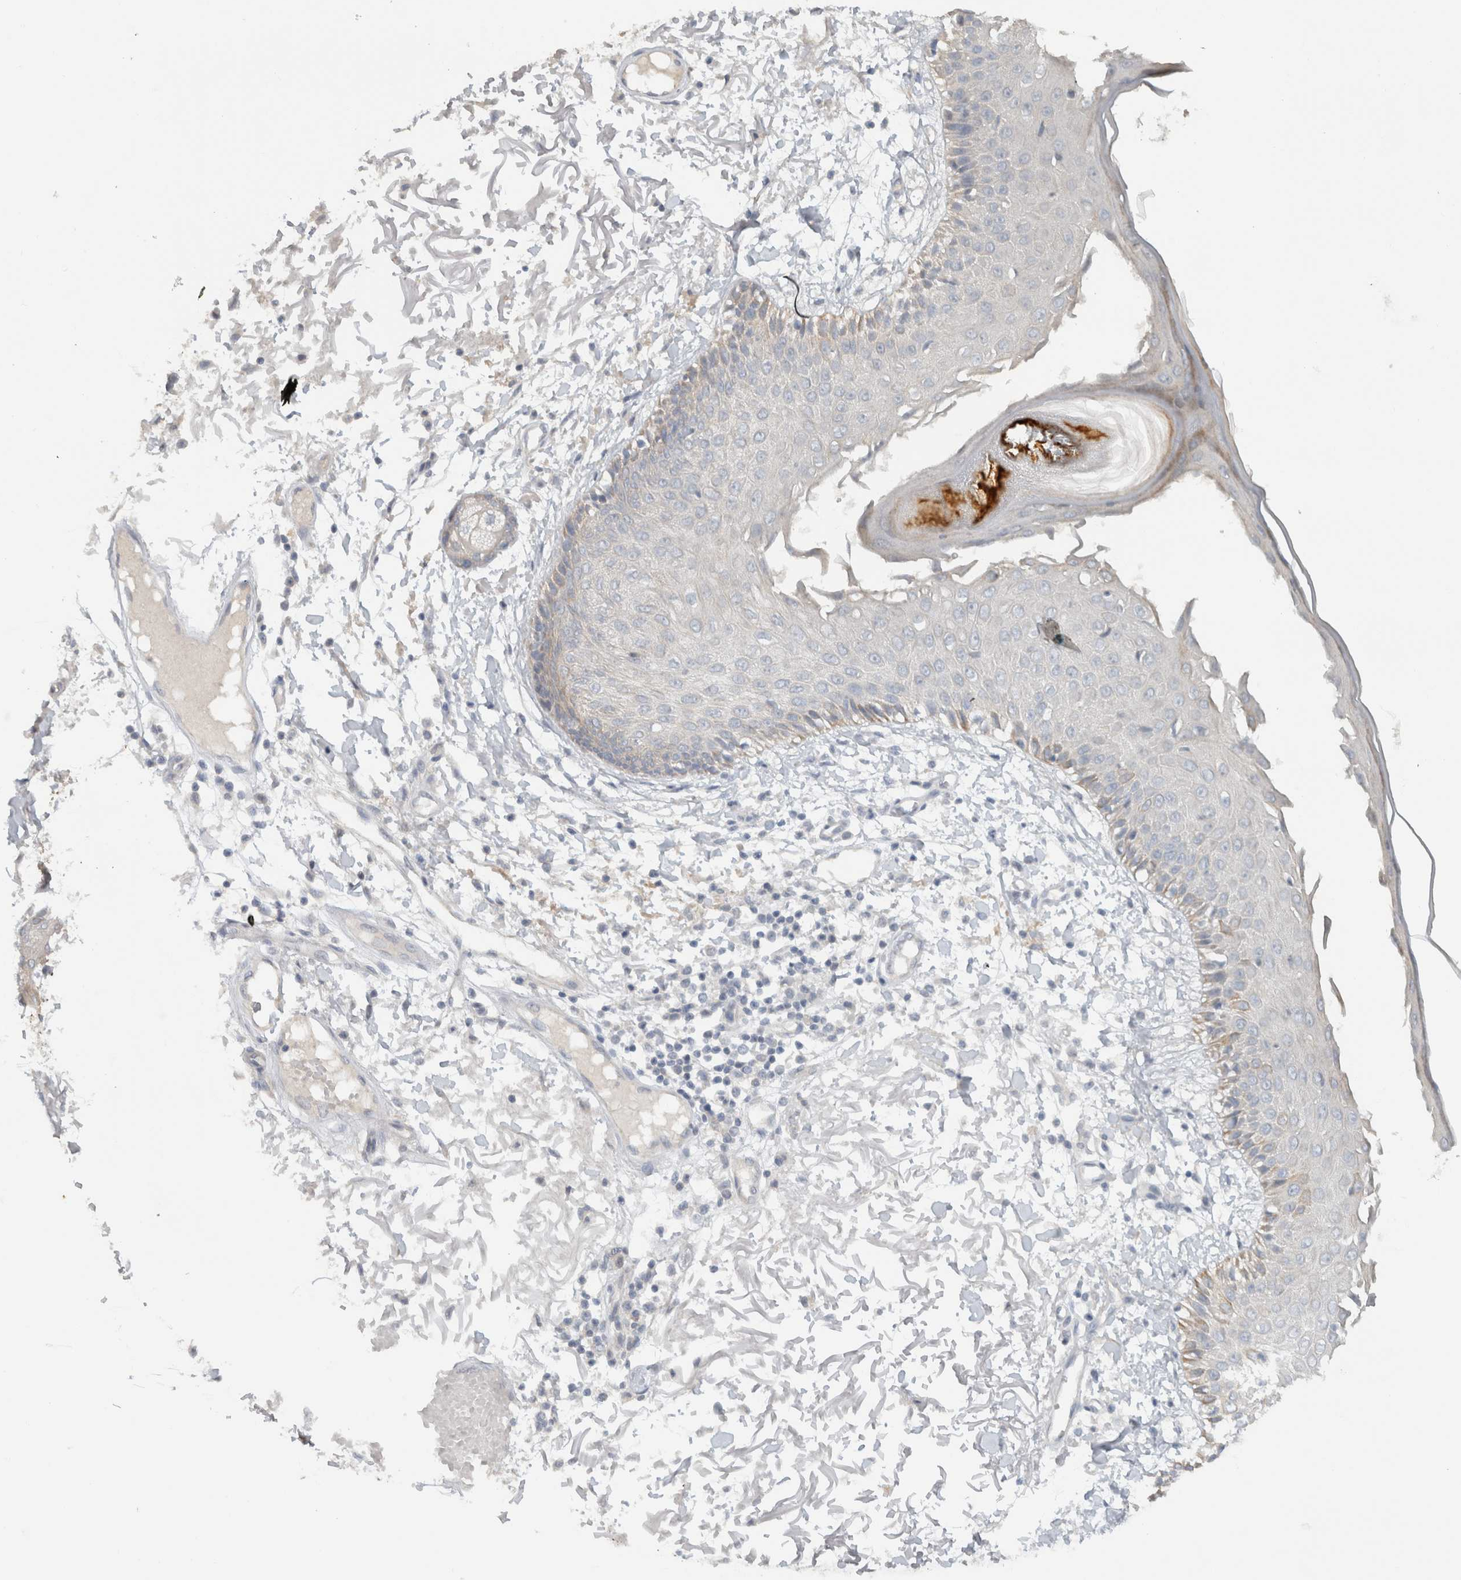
{"staining": {"intensity": "negative", "quantity": "none", "location": "none"}, "tissue": "skin", "cell_type": "Fibroblasts", "image_type": "normal", "snomed": [{"axis": "morphology", "description": "Normal tissue, NOS"}, {"axis": "morphology", "description": "Squamous cell carcinoma, NOS"}, {"axis": "topography", "description": "Skin"}, {"axis": "topography", "description": "Peripheral nerve tissue"}], "caption": "Immunohistochemical staining of benign human skin demonstrates no significant expression in fibroblasts.", "gene": "ERCC6L2", "patient": {"sex": "male", "age": 83}}